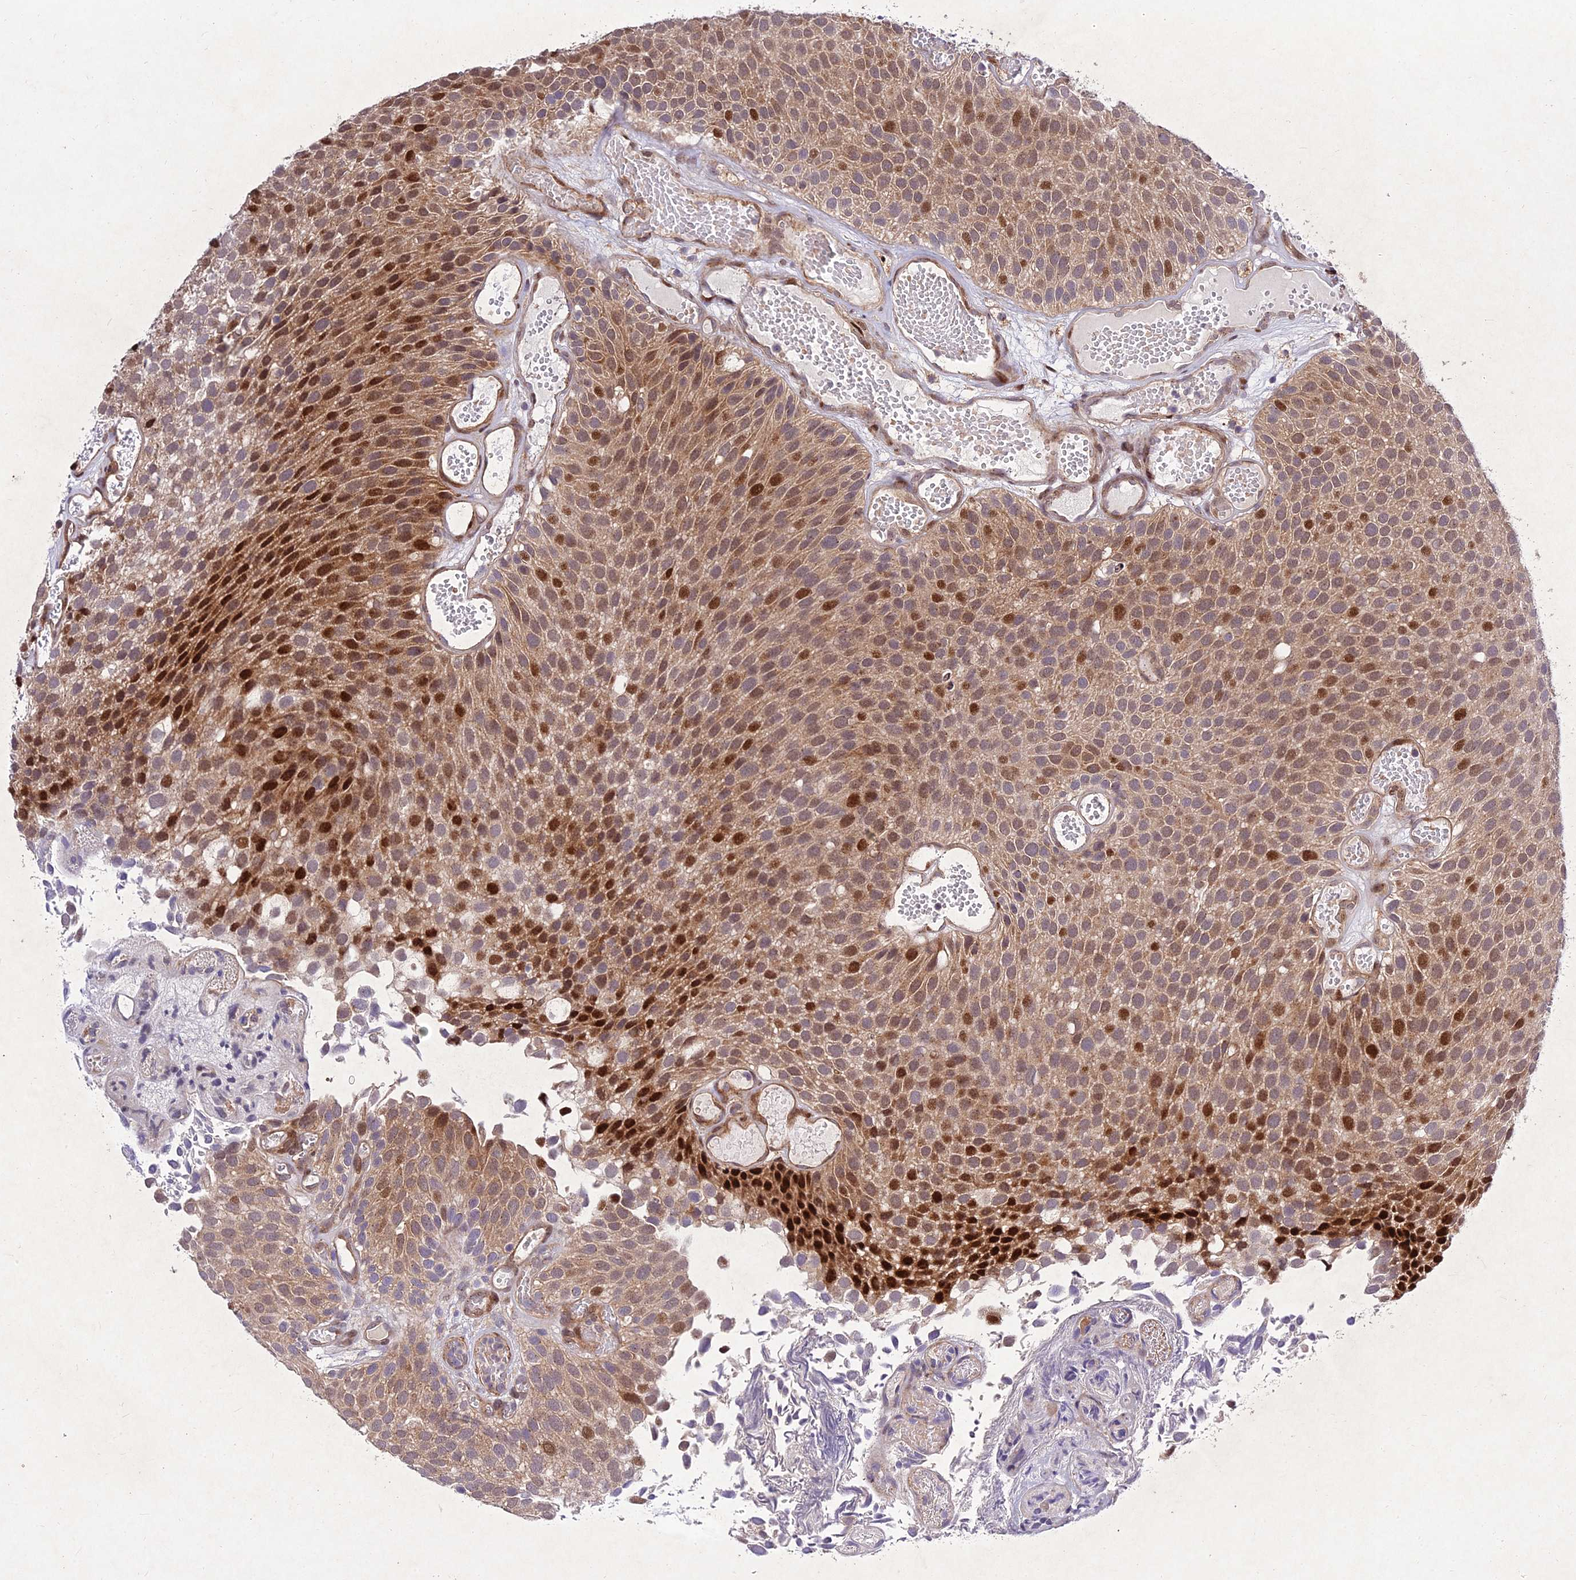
{"staining": {"intensity": "strong", "quantity": "25%-75%", "location": "cytoplasmic/membranous,nuclear"}, "tissue": "urothelial cancer", "cell_type": "Tumor cells", "image_type": "cancer", "snomed": [{"axis": "morphology", "description": "Urothelial carcinoma, Low grade"}, {"axis": "topography", "description": "Urinary bladder"}], "caption": "Tumor cells display high levels of strong cytoplasmic/membranous and nuclear positivity in about 25%-75% of cells in human urothelial cancer. The protein of interest is stained brown, and the nuclei are stained in blue (DAB (3,3'-diaminobenzidine) IHC with brightfield microscopy, high magnification).", "gene": "MKKS", "patient": {"sex": "male", "age": 89}}